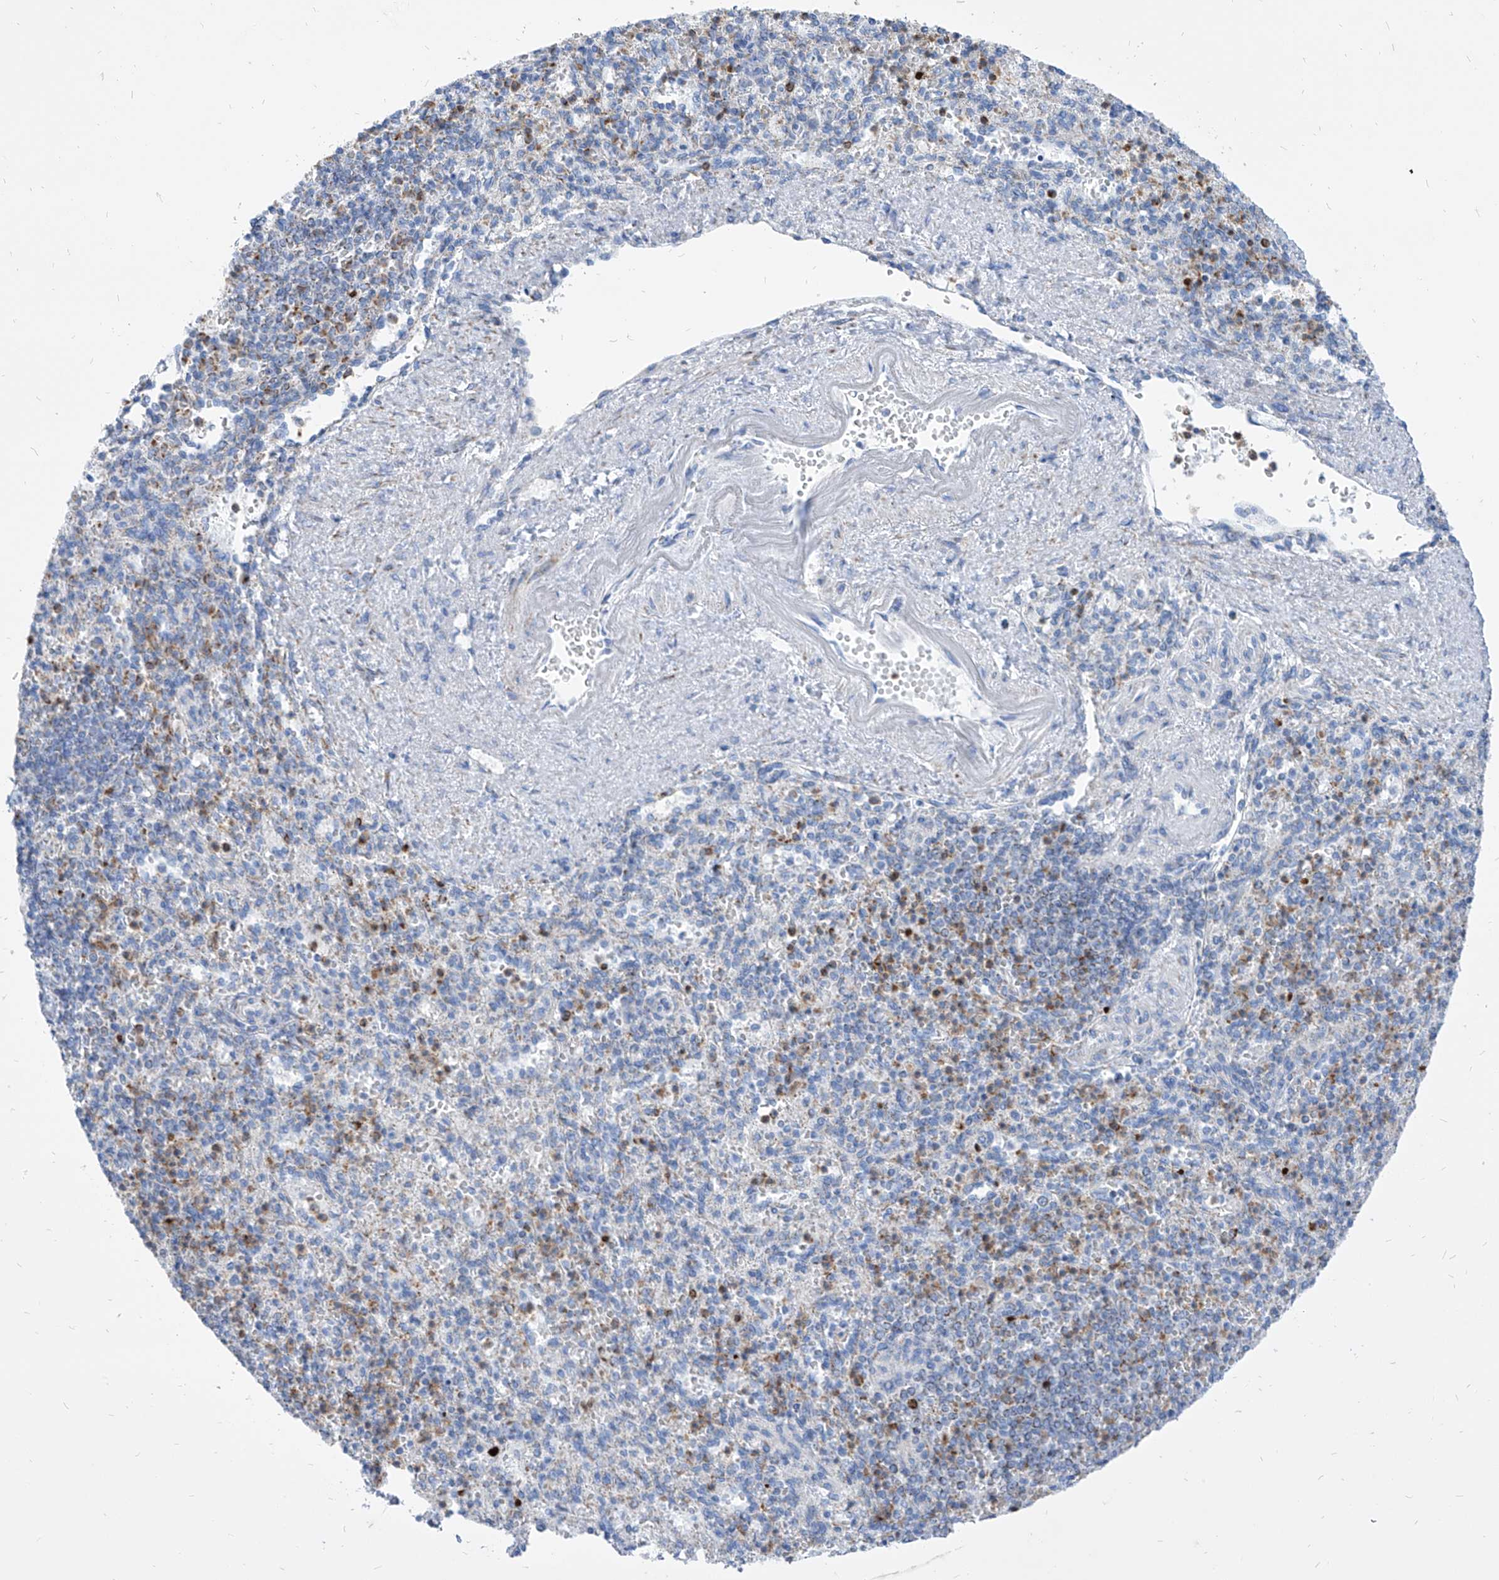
{"staining": {"intensity": "moderate", "quantity": "<25%", "location": "cytoplasmic/membranous"}, "tissue": "spleen", "cell_type": "Cells in red pulp", "image_type": "normal", "snomed": [{"axis": "morphology", "description": "Normal tissue, NOS"}, {"axis": "topography", "description": "Spleen"}], "caption": "Immunohistochemistry (IHC) staining of unremarkable spleen, which displays low levels of moderate cytoplasmic/membranous staining in approximately <25% of cells in red pulp indicating moderate cytoplasmic/membranous protein expression. The staining was performed using DAB (3,3'-diaminobenzidine) (brown) for protein detection and nuclei were counterstained in hematoxylin (blue).", "gene": "COQ3", "patient": {"sex": "female", "age": 74}}